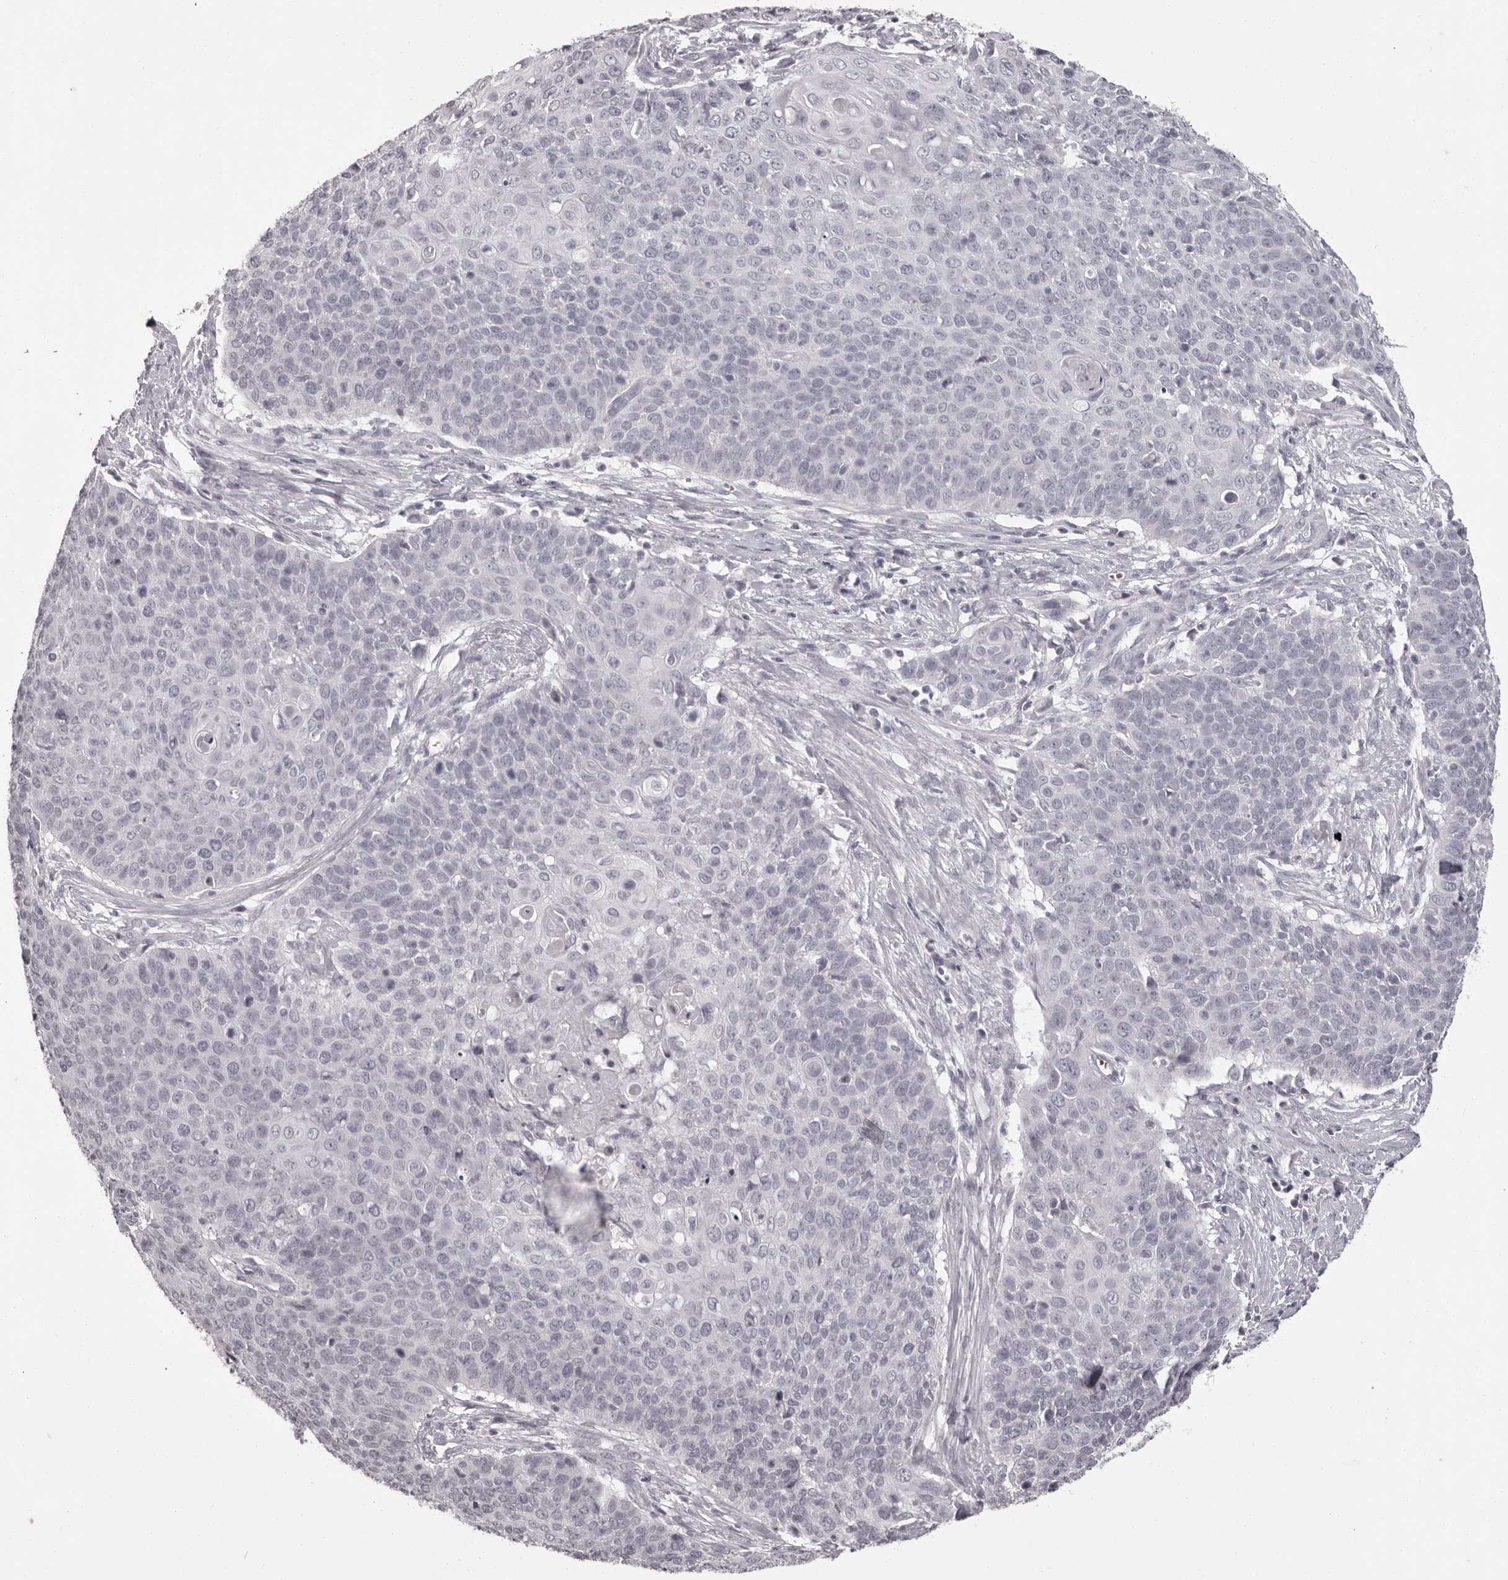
{"staining": {"intensity": "negative", "quantity": "none", "location": "none"}, "tissue": "cervical cancer", "cell_type": "Tumor cells", "image_type": "cancer", "snomed": [{"axis": "morphology", "description": "Squamous cell carcinoma, NOS"}, {"axis": "topography", "description": "Cervix"}], "caption": "The immunohistochemistry histopathology image has no significant positivity in tumor cells of cervical cancer (squamous cell carcinoma) tissue.", "gene": "C8orf74", "patient": {"sex": "female", "age": 39}}